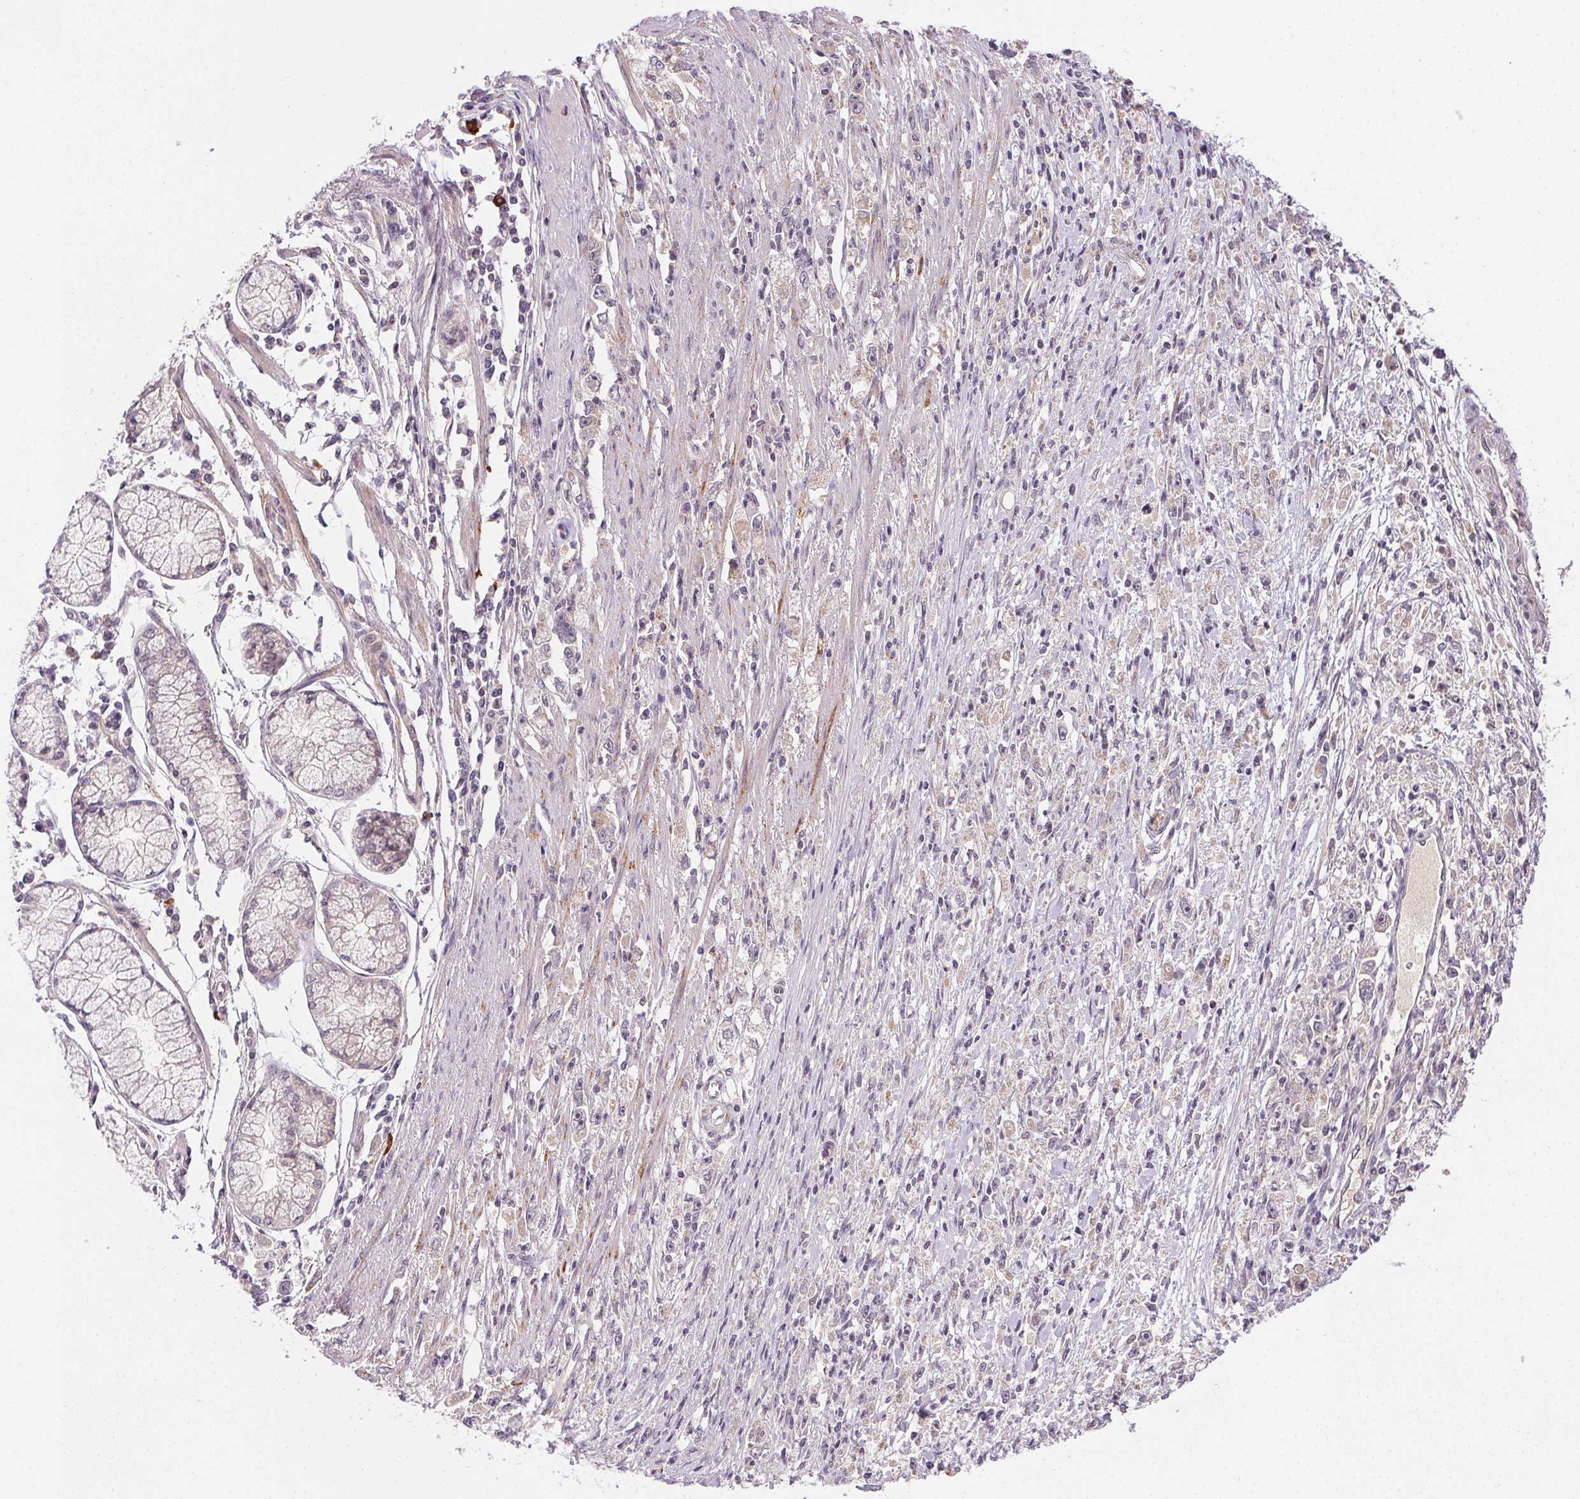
{"staining": {"intensity": "negative", "quantity": "none", "location": "none"}, "tissue": "stomach cancer", "cell_type": "Tumor cells", "image_type": "cancer", "snomed": [{"axis": "morphology", "description": "Adenocarcinoma, NOS"}, {"axis": "topography", "description": "Stomach"}], "caption": "Tumor cells show no significant positivity in stomach cancer. (Brightfield microscopy of DAB (3,3'-diaminobenzidine) IHC at high magnification).", "gene": "CFAP92", "patient": {"sex": "female", "age": 59}}